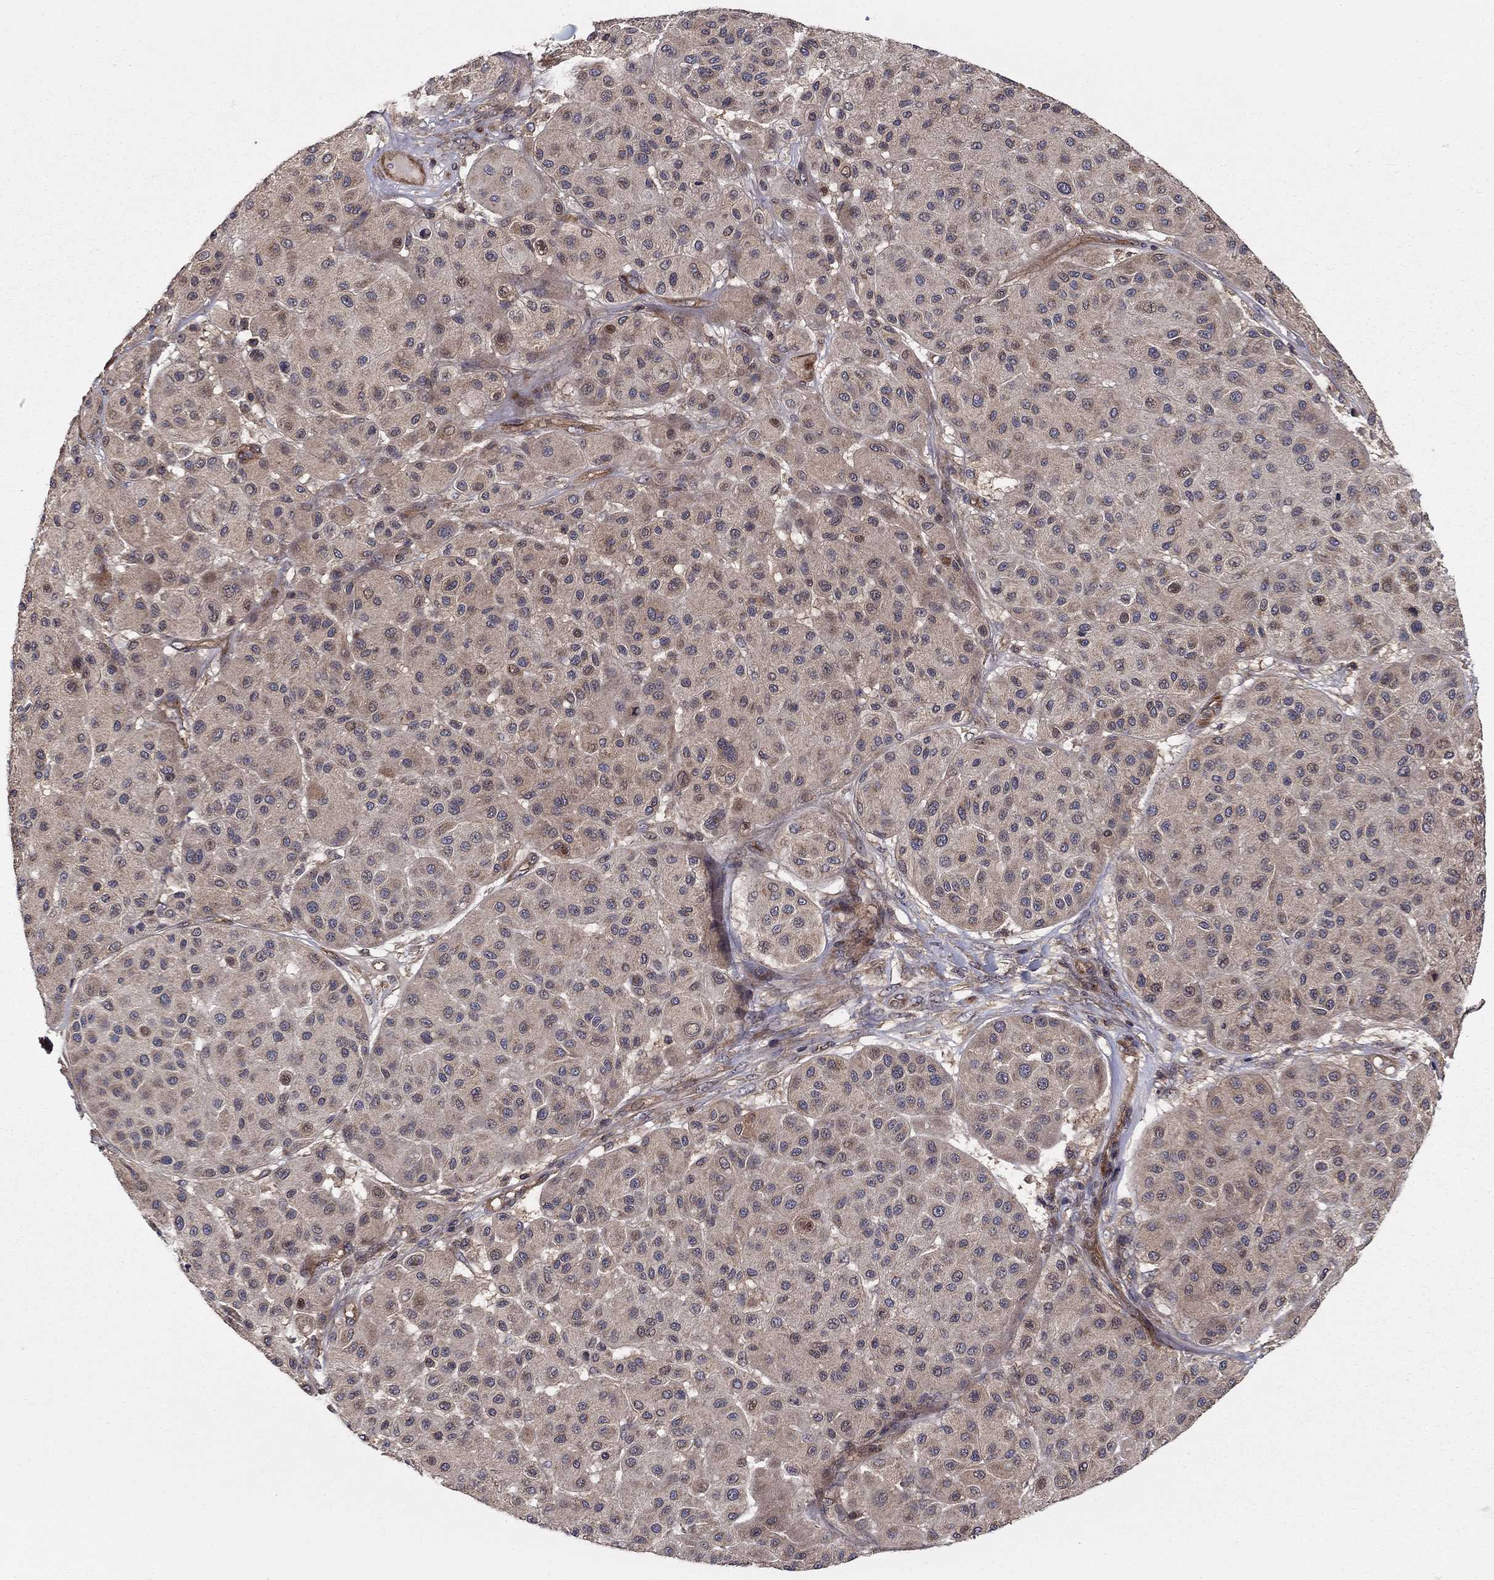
{"staining": {"intensity": "moderate", "quantity": "<25%", "location": "cytoplasmic/membranous,nuclear"}, "tissue": "melanoma", "cell_type": "Tumor cells", "image_type": "cancer", "snomed": [{"axis": "morphology", "description": "Malignant melanoma, Metastatic site"}, {"axis": "topography", "description": "Smooth muscle"}], "caption": "Melanoma was stained to show a protein in brown. There is low levels of moderate cytoplasmic/membranous and nuclear positivity in about <25% of tumor cells.", "gene": "BMERB1", "patient": {"sex": "male", "age": 41}}